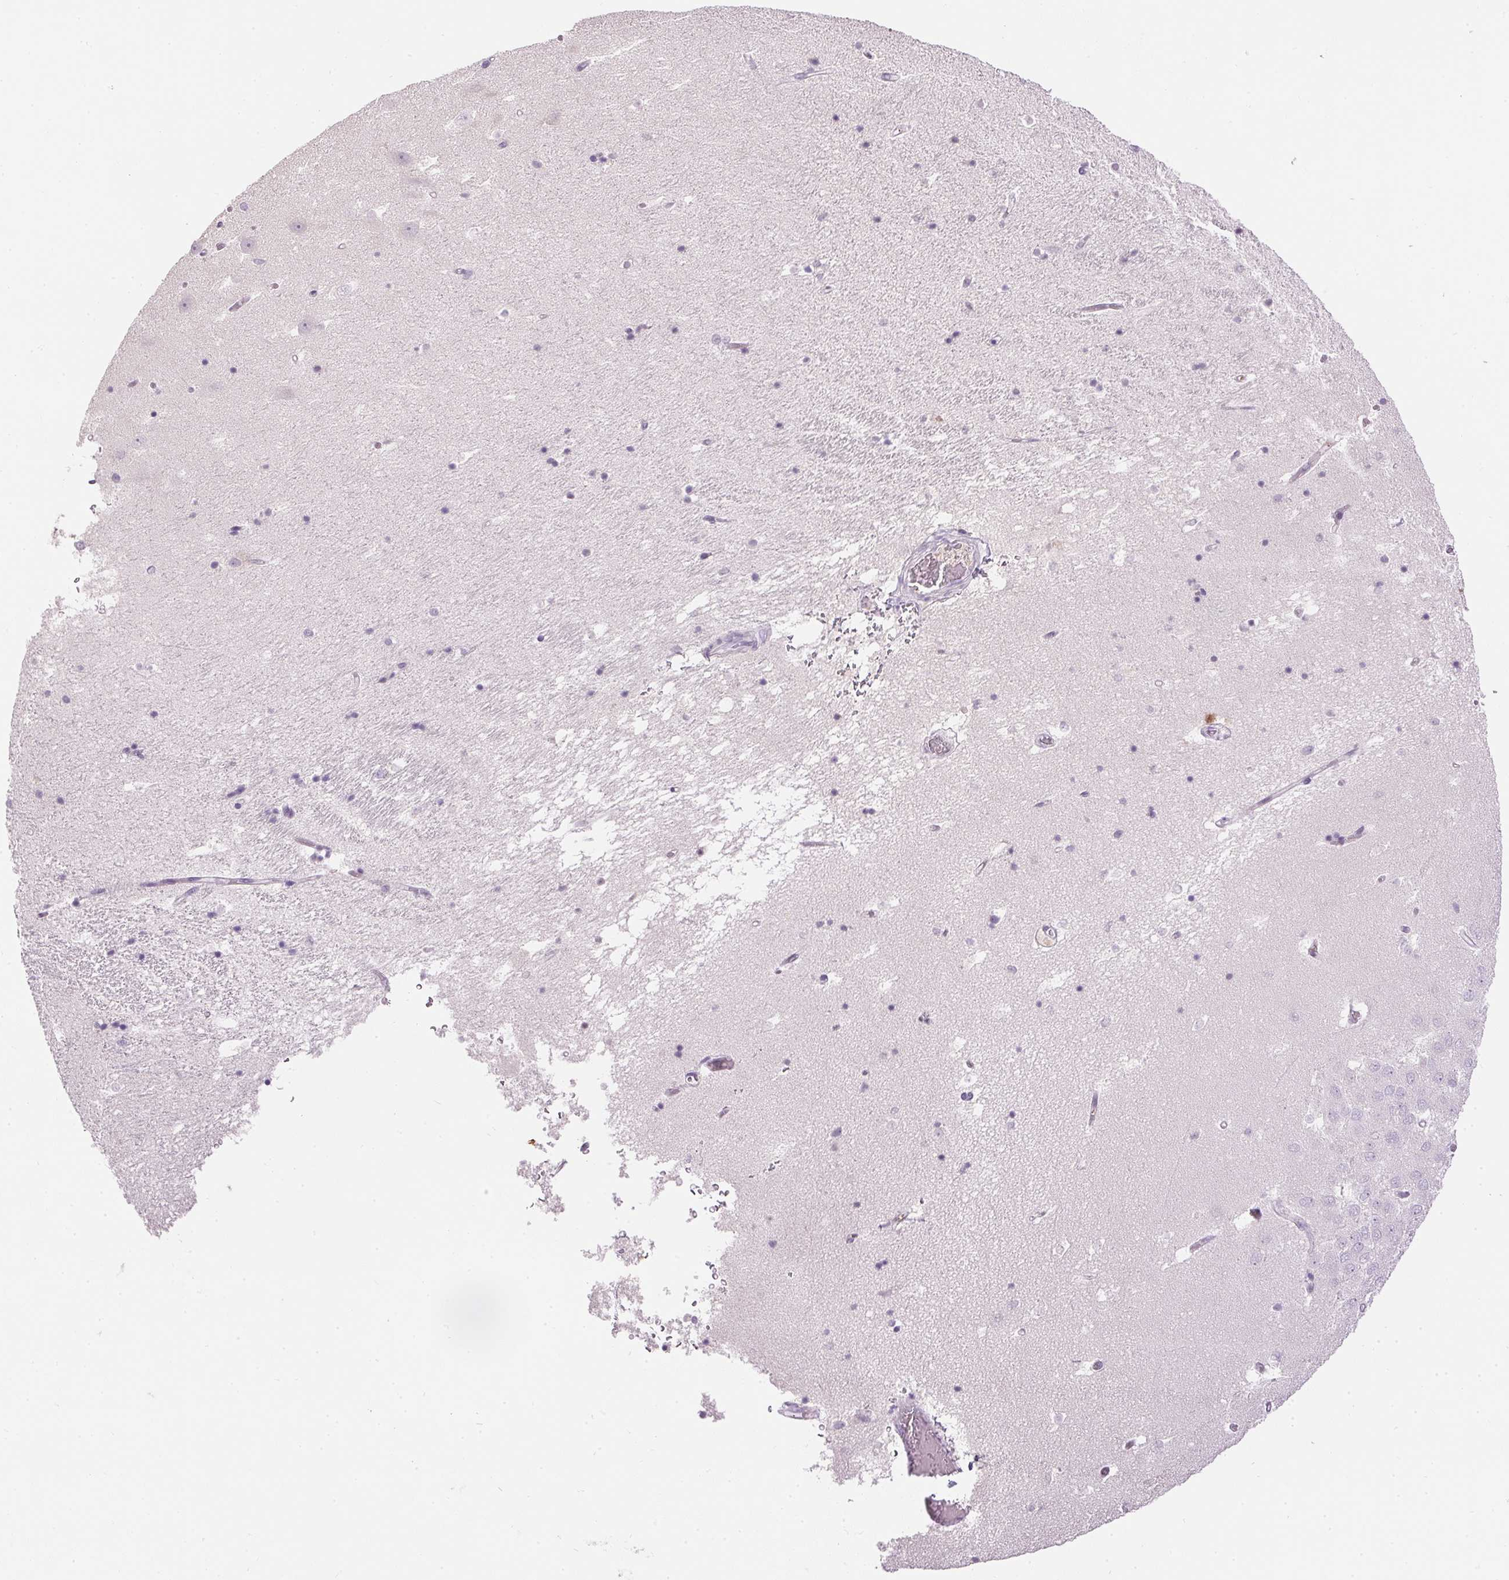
{"staining": {"intensity": "negative", "quantity": "none", "location": "none"}, "tissue": "hippocampus", "cell_type": "Glial cells", "image_type": "normal", "snomed": [{"axis": "morphology", "description": "Normal tissue, NOS"}, {"axis": "topography", "description": "Hippocampus"}], "caption": "Immunohistochemistry (IHC) of benign hippocampus displays no expression in glial cells.", "gene": "ORM1", "patient": {"sex": "male", "age": 58}}